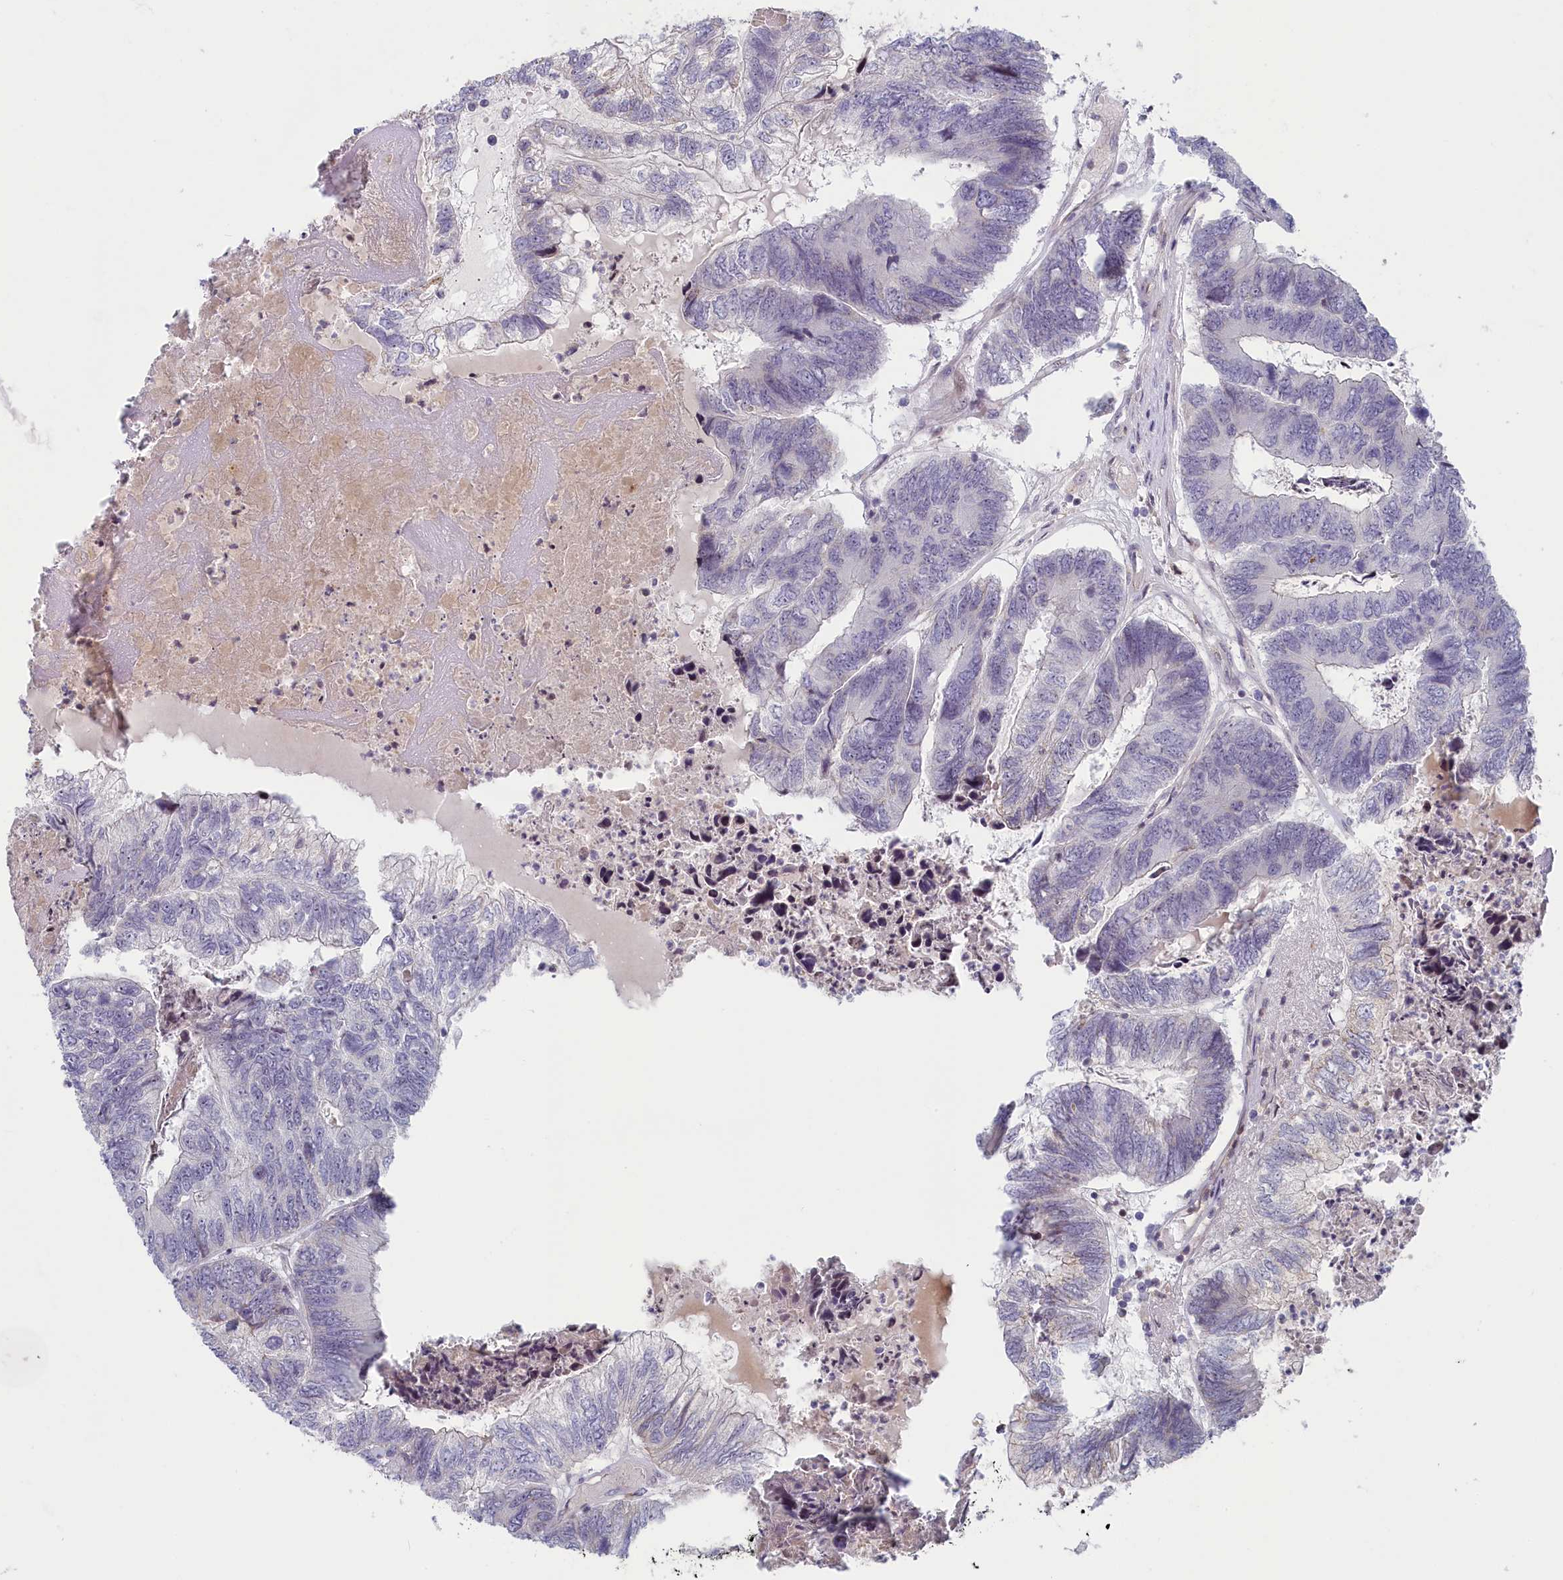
{"staining": {"intensity": "negative", "quantity": "none", "location": "none"}, "tissue": "colorectal cancer", "cell_type": "Tumor cells", "image_type": "cancer", "snomed": [{"axis": "morphology", "description": "Adenocarcinoma, NOS"}, {"axis": "topography", "description": "Colon"}], "caption": "Tumor cells show no significant protein expression in colorectal cancer (adenocarcinoma).", "gene": "INTS4", "patient": {"sex": "female", "age": 67}}